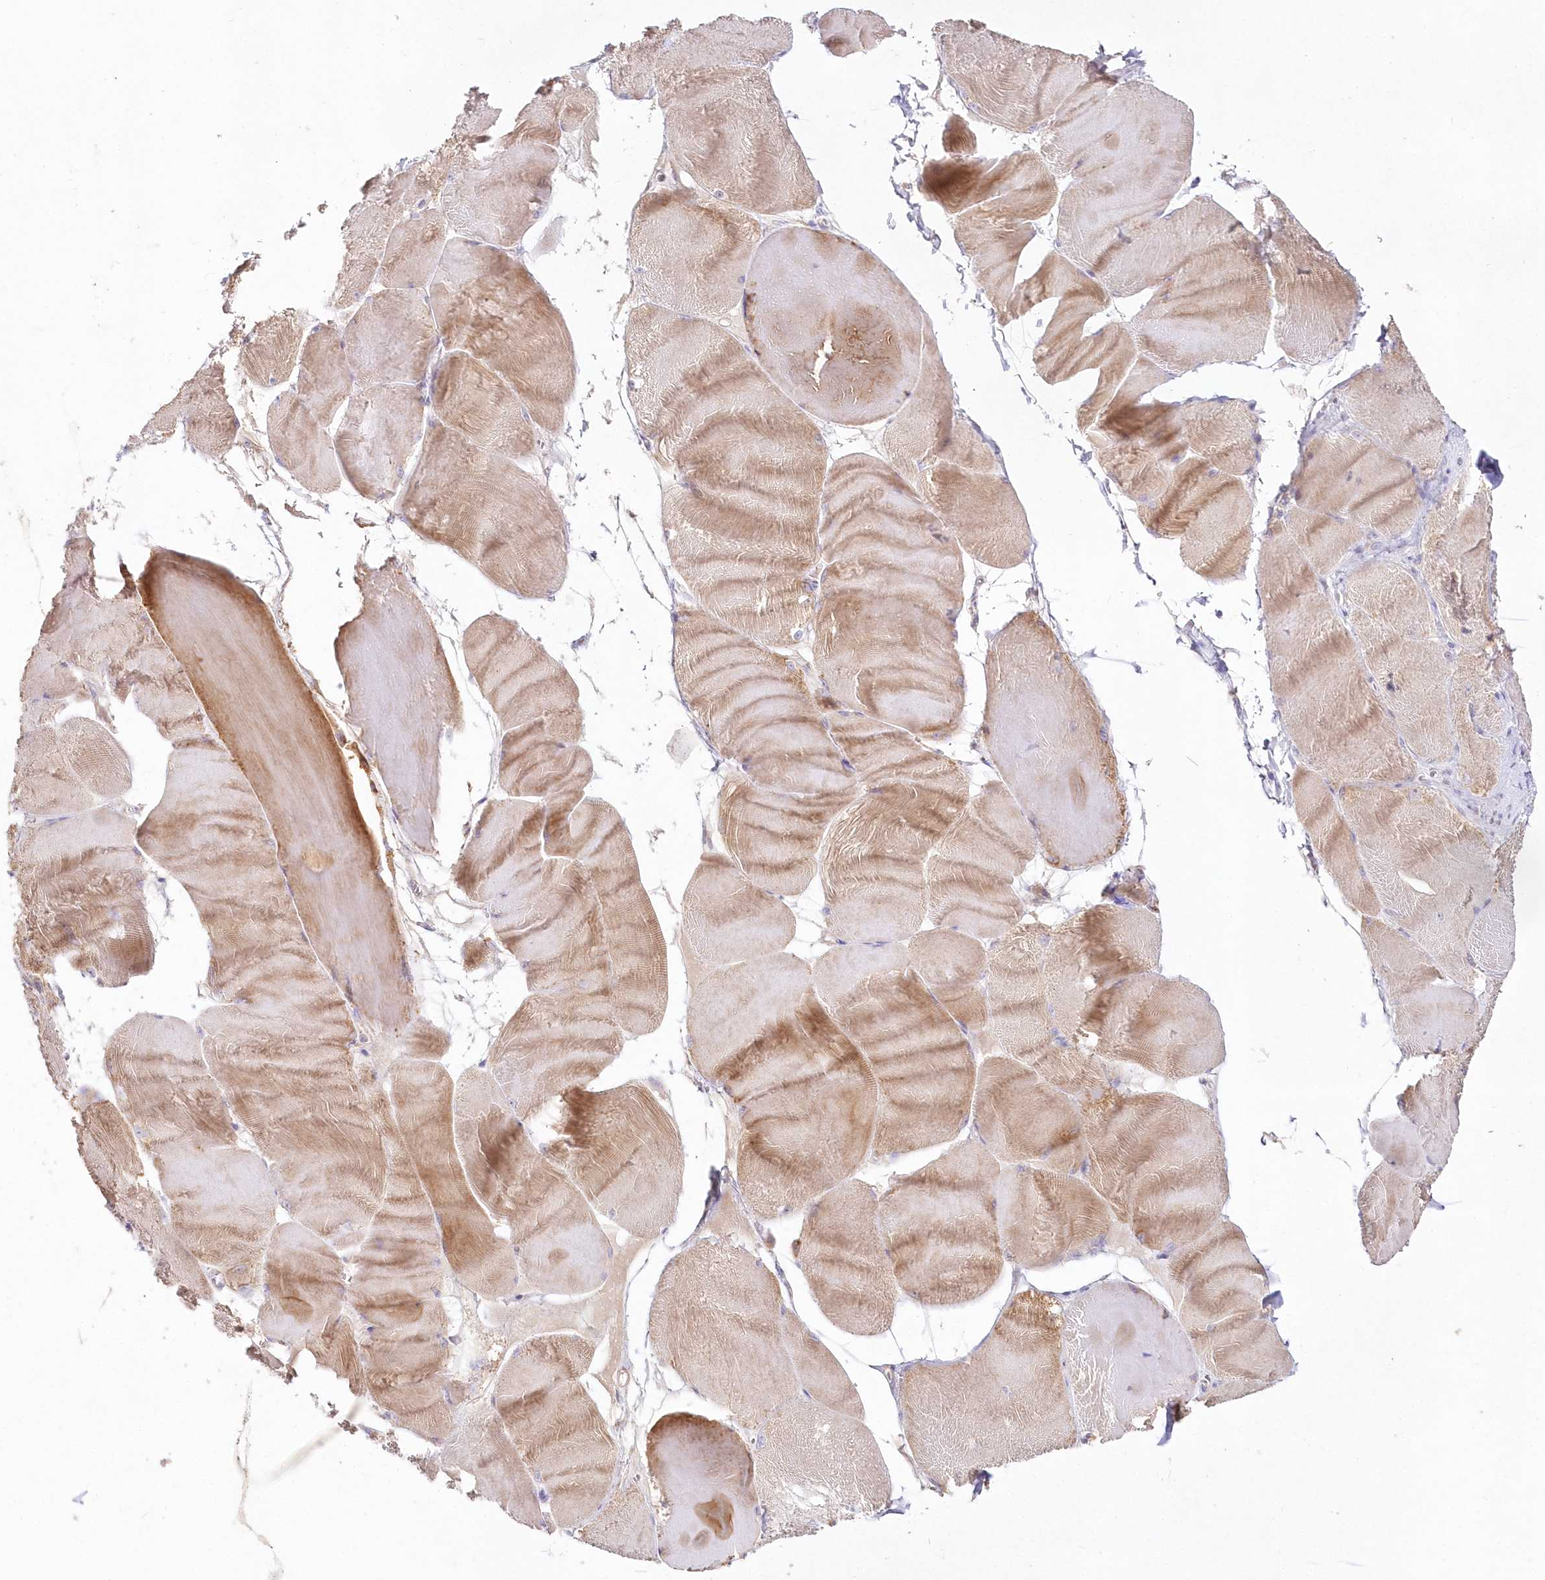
{"staining": {"intensity": "moderate", "quantity": "25%-75%", "location": "cytoplasmic/membranous"}, "tissue": "skeletal muscle", "cell_type": "Myocytes", "image_type": "normal", "snomed": [{"axis": "morphology", "description": "Normal tissue, NOS"}, {"axis": "morphology", "description": "Basal cell carcinoma"}, {"axis": "topography", "description": "Skeletal muscle"}], "caption": "A brown stain shows moderate cytoplasmic/membranous expression of a protein in myocytes of benign skeletal muscle.", "gene": "DNA2", "patient": {"sex": "female", "age": 64}}